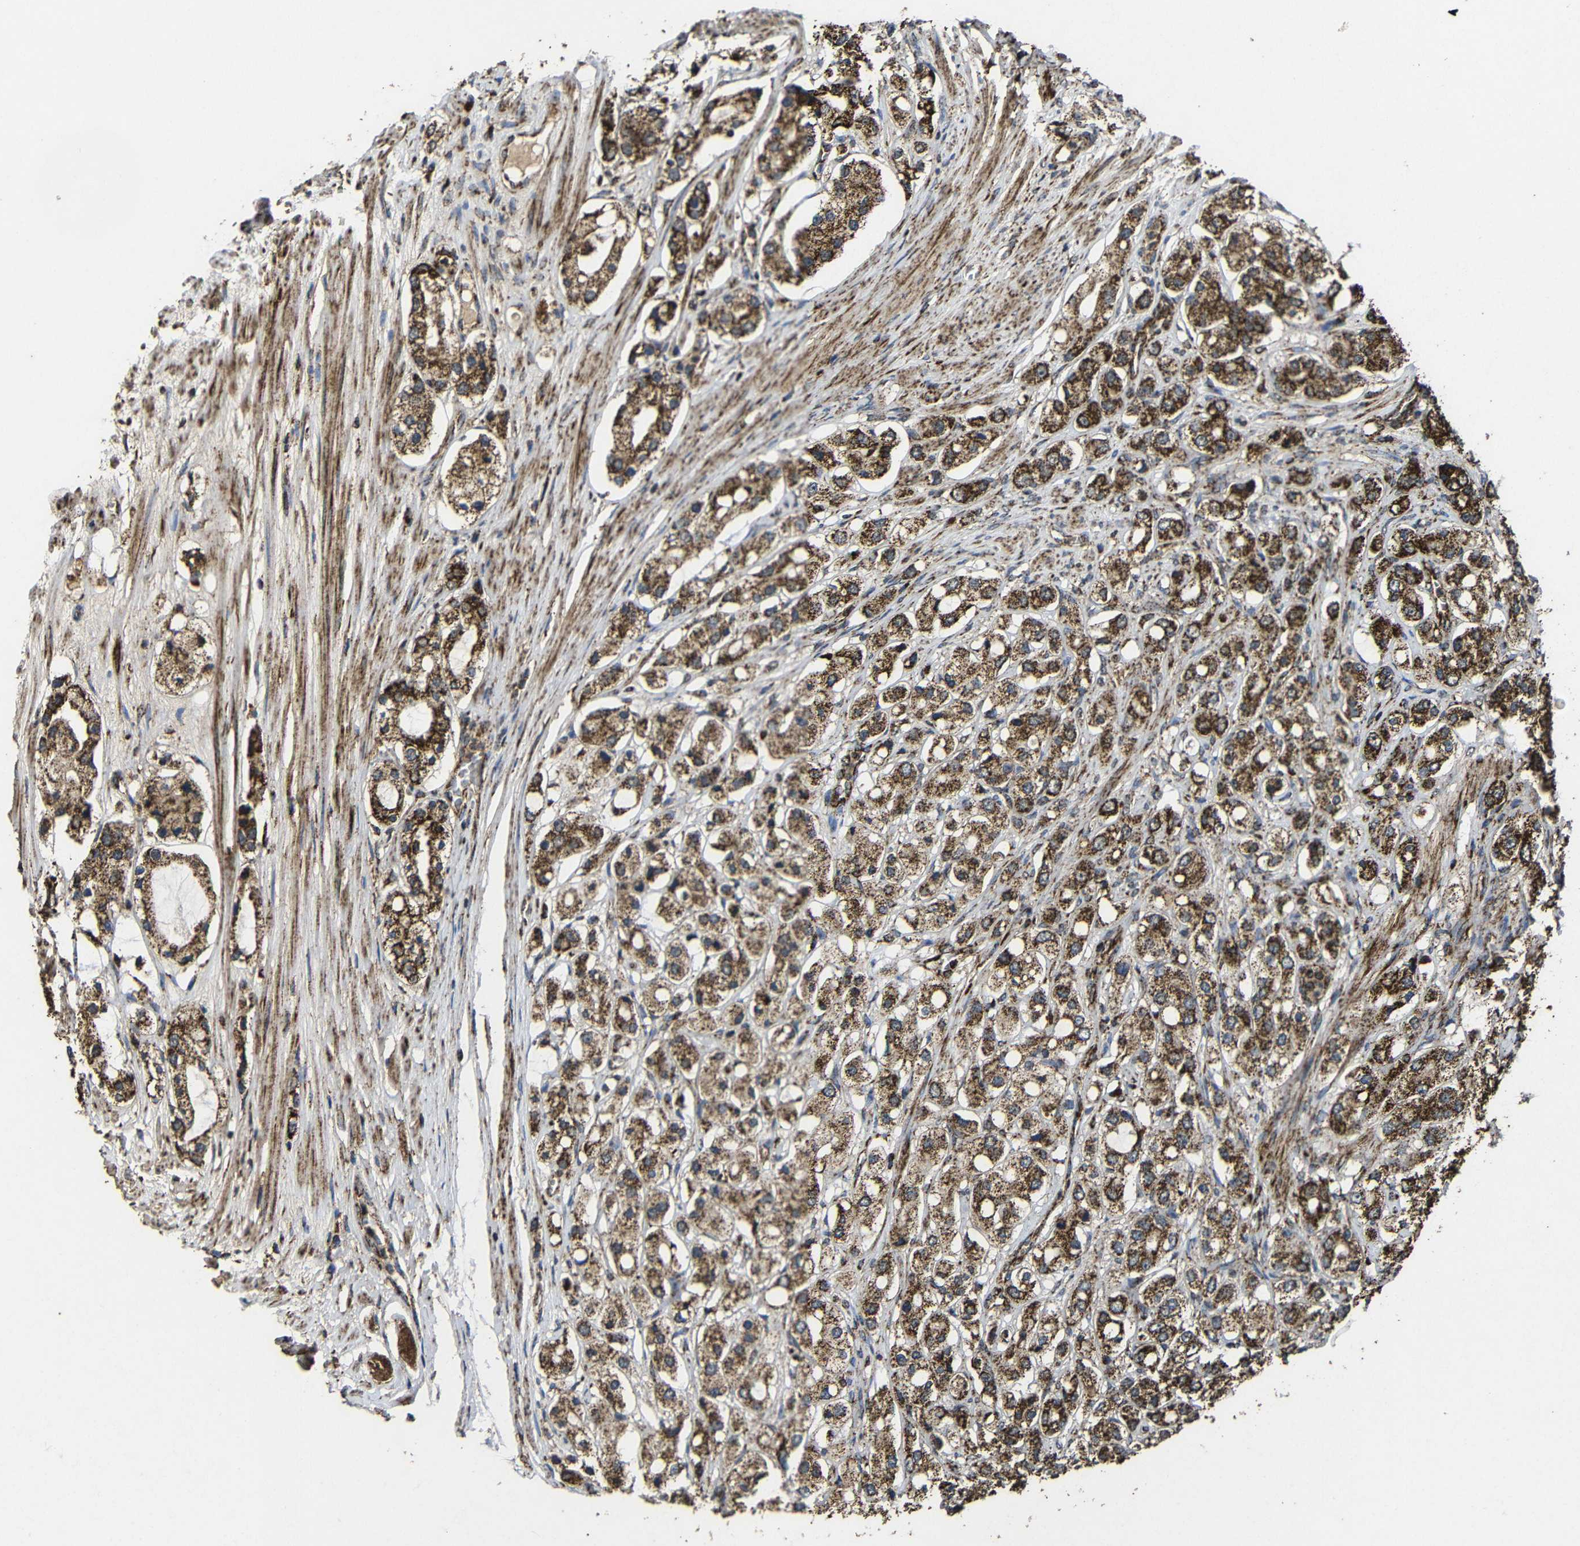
{"staining": {"intensity": "strong", "quantity": ">75%", "location": "cytoplasmic/membranous"}, "tissue": "prostate cancer", "cell_type": "Tumor cells", "image_type": "cancer", "snomed": [{"axis": "morphology", "description": "Adenocarcinoma, High grade"}, {"axis": "topography", "description": "Prostate"}], "caption": "There is high levels of strong cytoplasmic/membranous staining in tumor cells of prostate cancer, as demonstrated by immunohistochemical staining (brown color).", "gene": "ATP5F1A", "patient": {"sex": "male", "age": 65}}